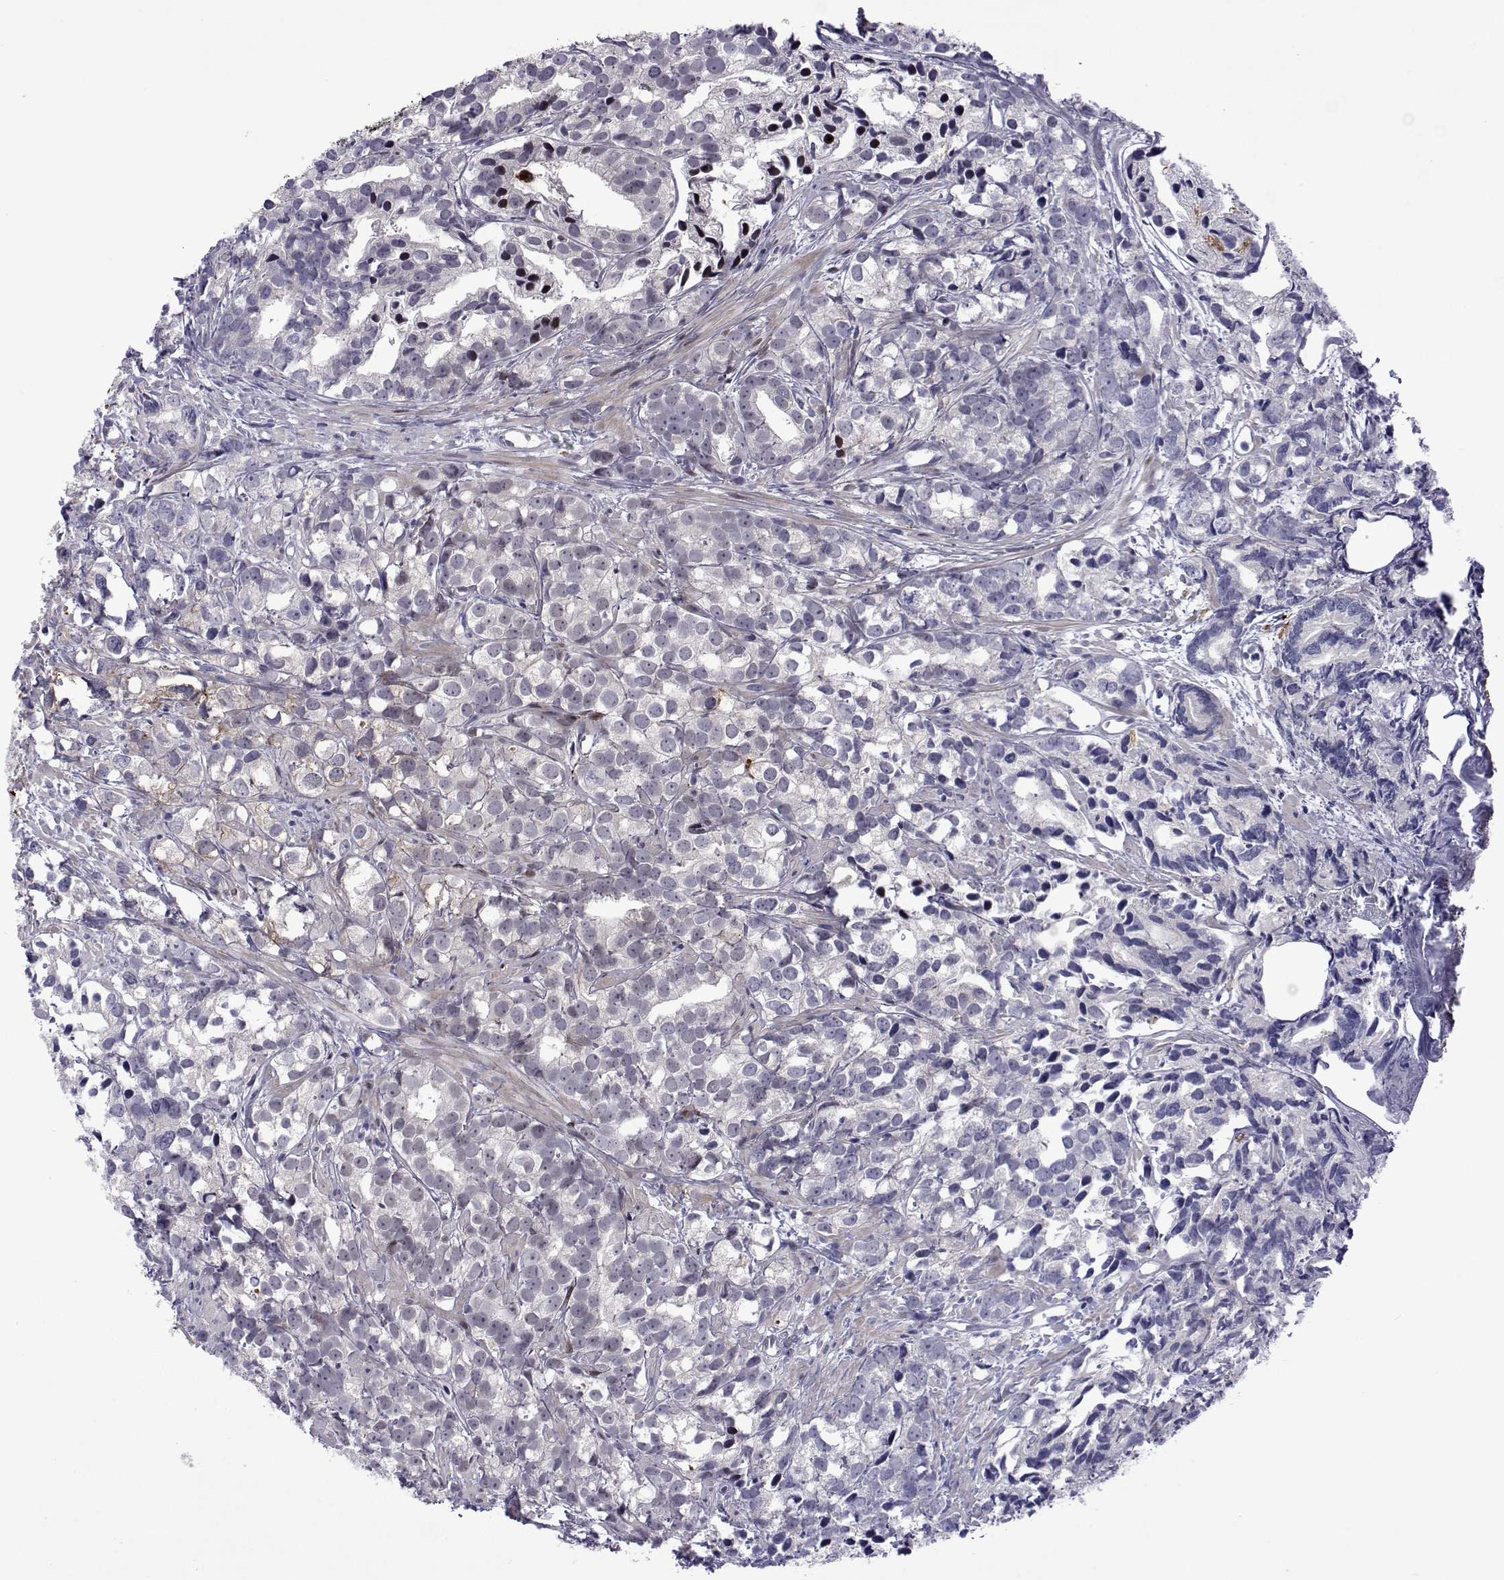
{"staining": {"intensity": "moderate", "quantity": "<25%", "location": "nuclear"}, "tissue": "prostate cancer", "cell_type": "Tumor cells", "image_type": "cancer", "snomed": [{"axis": "morphology", "description": "Adenocarcinoma, High grade"}, {"axis": "topography", "description": "Prostate"}], "caption": "Prostate cancer tissue shows moderate nuclear expression in about <25% of tumor cells", "gene": "EFCAB3", "patient": {"sex": "male", "age": 79}}